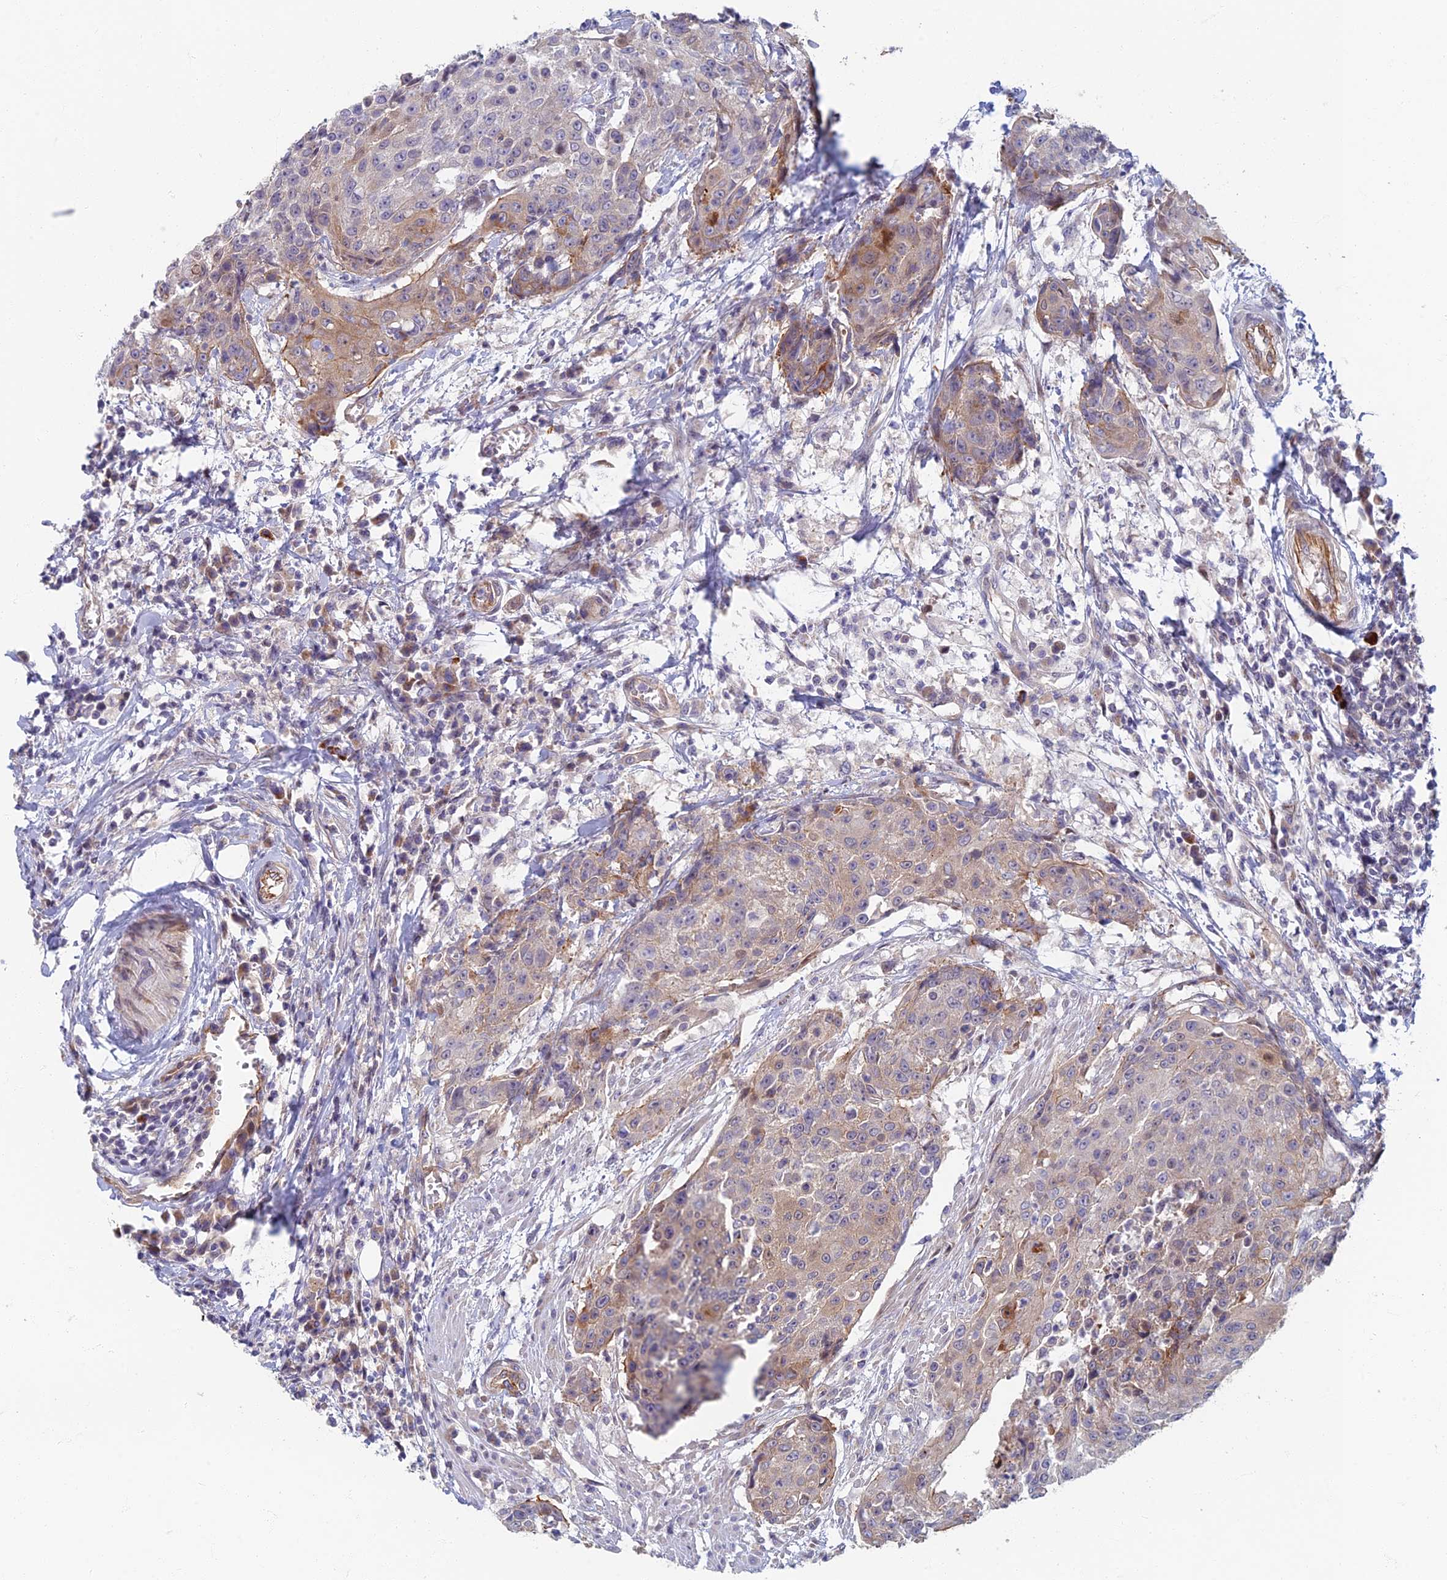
{"staining": {"intensity": "weak", "quantity": "25%-75%", "location": "cytoplasmic/membranous"}, "tissue": "urothelial cancer", "cell_type": "Tumor cells", "image_type": "cancer", "snomed": [{"axis": "morphology", "description": "Urothelial carcinoma, High grade"}, {"axis": "topography", "description": "Urinary bladder"}], "caption": "An immunohistochemistry (IHC) micrograph of neoplastic tissue is shown. Protein staining in brown shows weak cytoplasmic/membranous positivity in high-grade urothelial carcinoma within tumor cells.", "gene": "RHBDL2", "patient": {"sex": "female", "age": 63}}